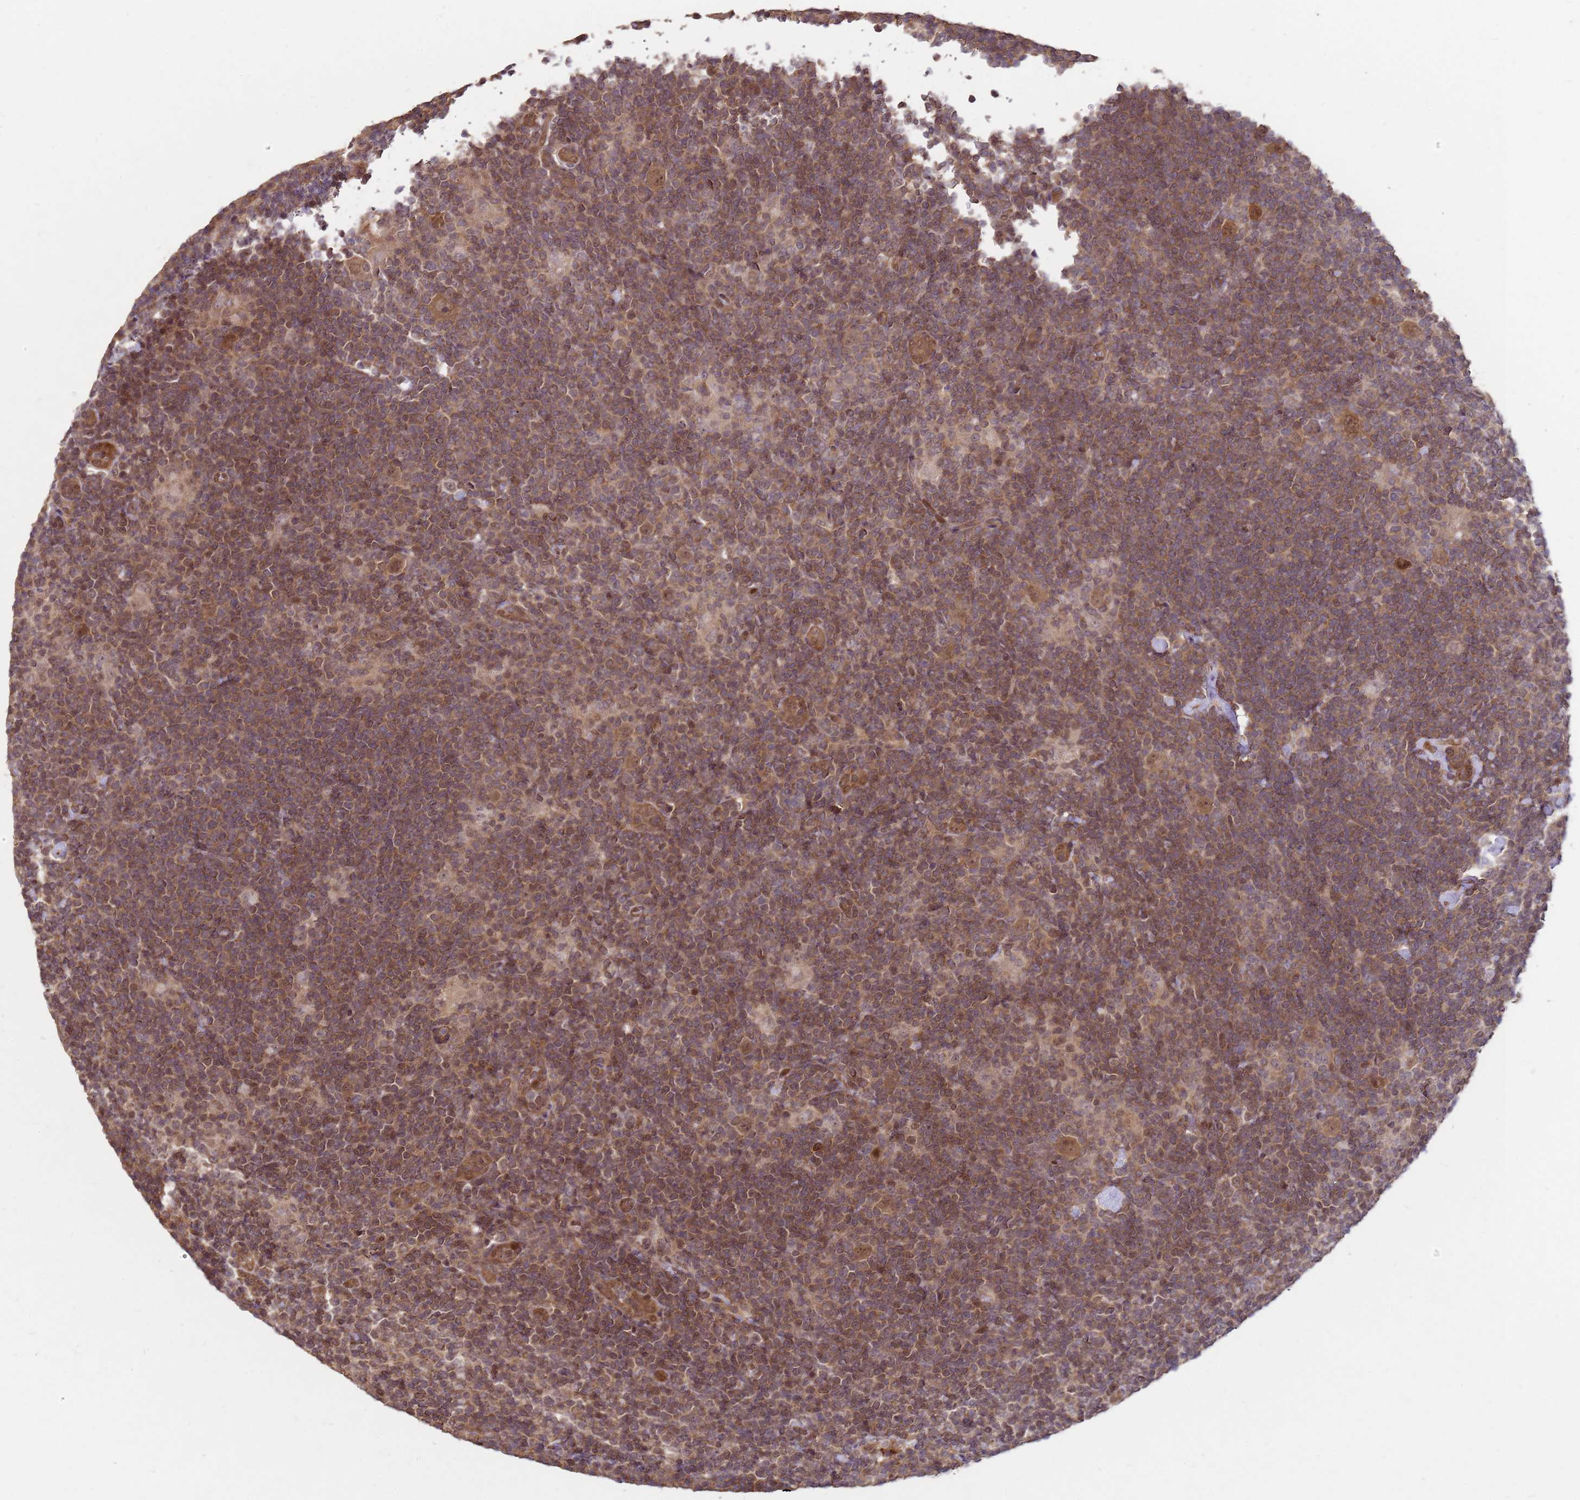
{"staining": {"intensity": "moderate", "quantity": ">75%", "location": "cytoplasmic/membranous,nuclear"}, "tissue": "lymphoma", "cell_type": "Tumor cells", "image_type": "cancer", "snomed": [{"axis": "morphology", "description": "Hodgkin's disease, NOS"}, {"axis": "topography", "description": "Lymph node"}], "caption": "Hodgkin's disease stained with immunohistochemistry reveals moderate cytoplasmic/membranous and nuclear staining in approximately >75% of tumor cells. (Stains: DAB in brown, nuclei in blue, Microscopy: brightfield microscopy at high magnification).", "gene": "CRBN", "patient": {"sex": "female", "age": 57}}